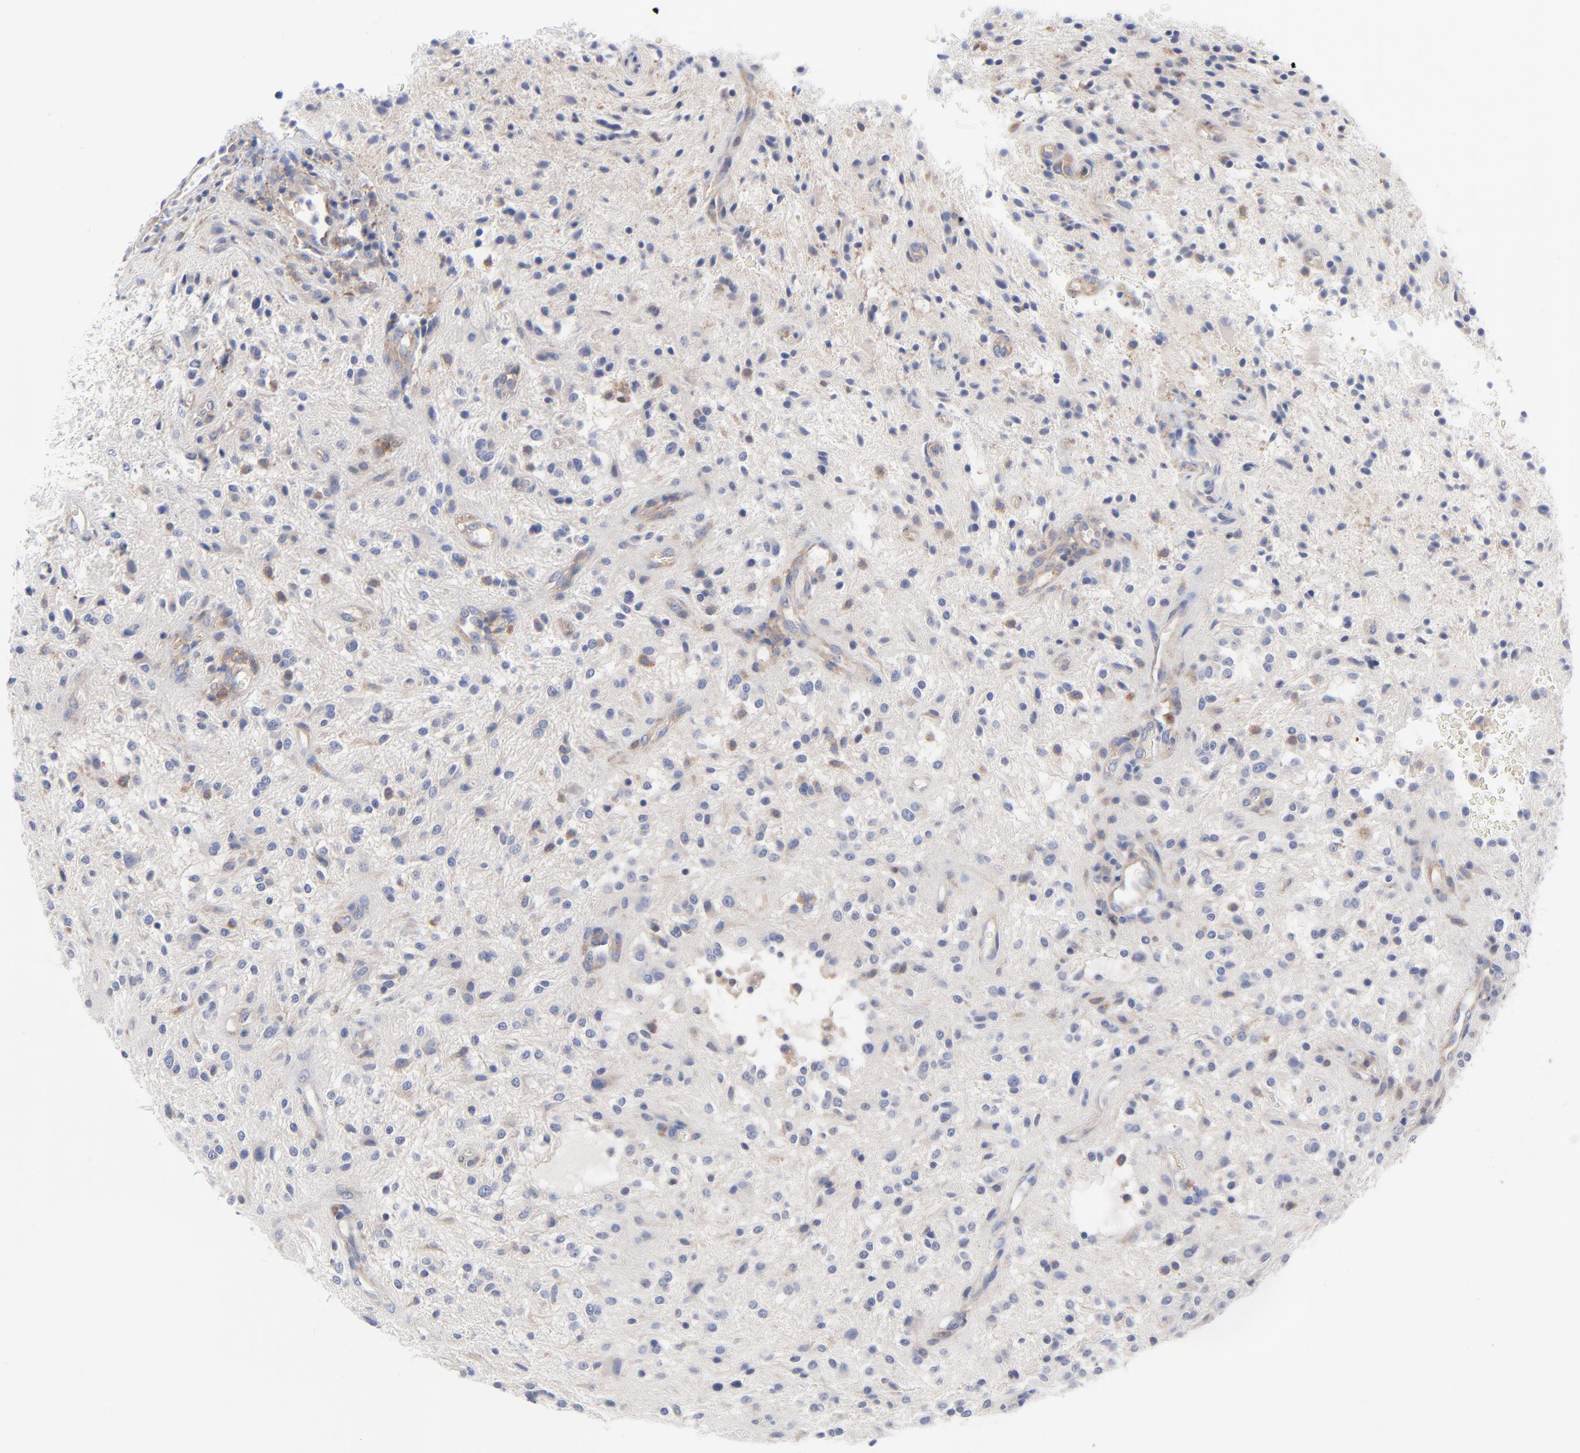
{"staining": {"intensity": "moderate", "quantity": "<25%", "location": "cytoplasmic/membranous"}, "tissue": "glioma", "cell_type": "Tumor cells", "image_type": "cancer", "snomed": [{"axis": "morphology", "description": "Glioma, malignant, NOS"}, {"axis": "topography", "description": "Cerebellum"}], "caption": "IHC (DAB (3,3'-diaminobenzidine)) staining of human glioma (malignant) displays moderate cytoplasmic/membranous protein staining in approximately <25% of tumor cells. The staining was performed using DAB to visualize the protein expression in brown, while the nuclei were stained in blue with hematoxylin (Magnification: 20x).", "gene": "STAT2", "patient": {"sex": "female", "age": 10}}